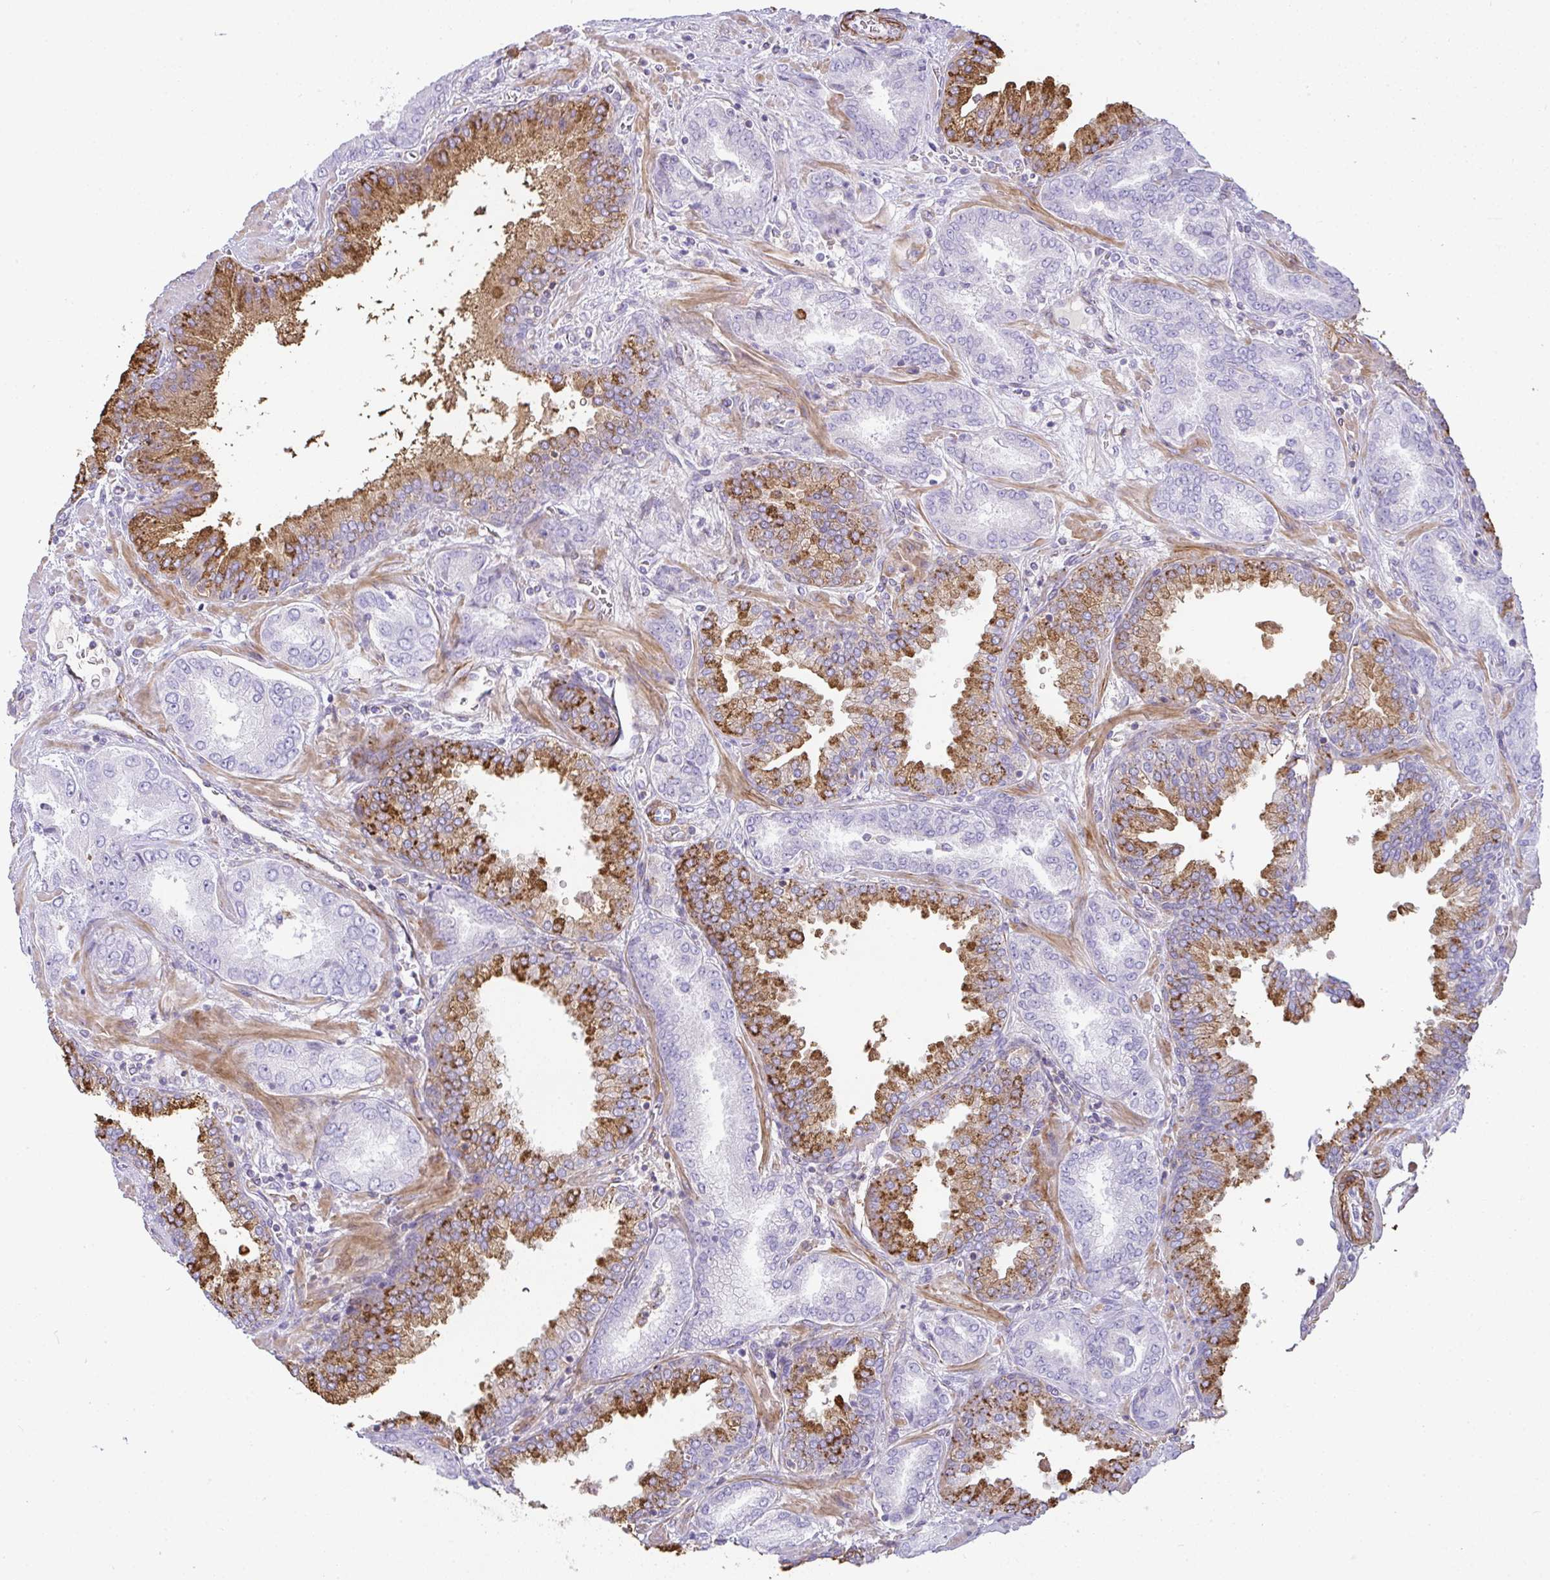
{"staining": {"intensity": "negative", "quantity": "none", "location": "none"}, "tissue": "prostate cancer", "cell_type": "Tumor cells", "image_type": "cancer", "snomed": [{"axis": "morphology", "description": "Adenocarcinoma, High grade"}, {"axis": "topography", "description": "Prostate"}], "caption": "An IHC photomicrograph of prostate adenocarcinoma (high-grade) is shown. There is no staining in tumor cells of prostate adenocarcinoma (high-grade).", "gene": "CDRT15", "patient": {"sex": "male", "age": 72}}